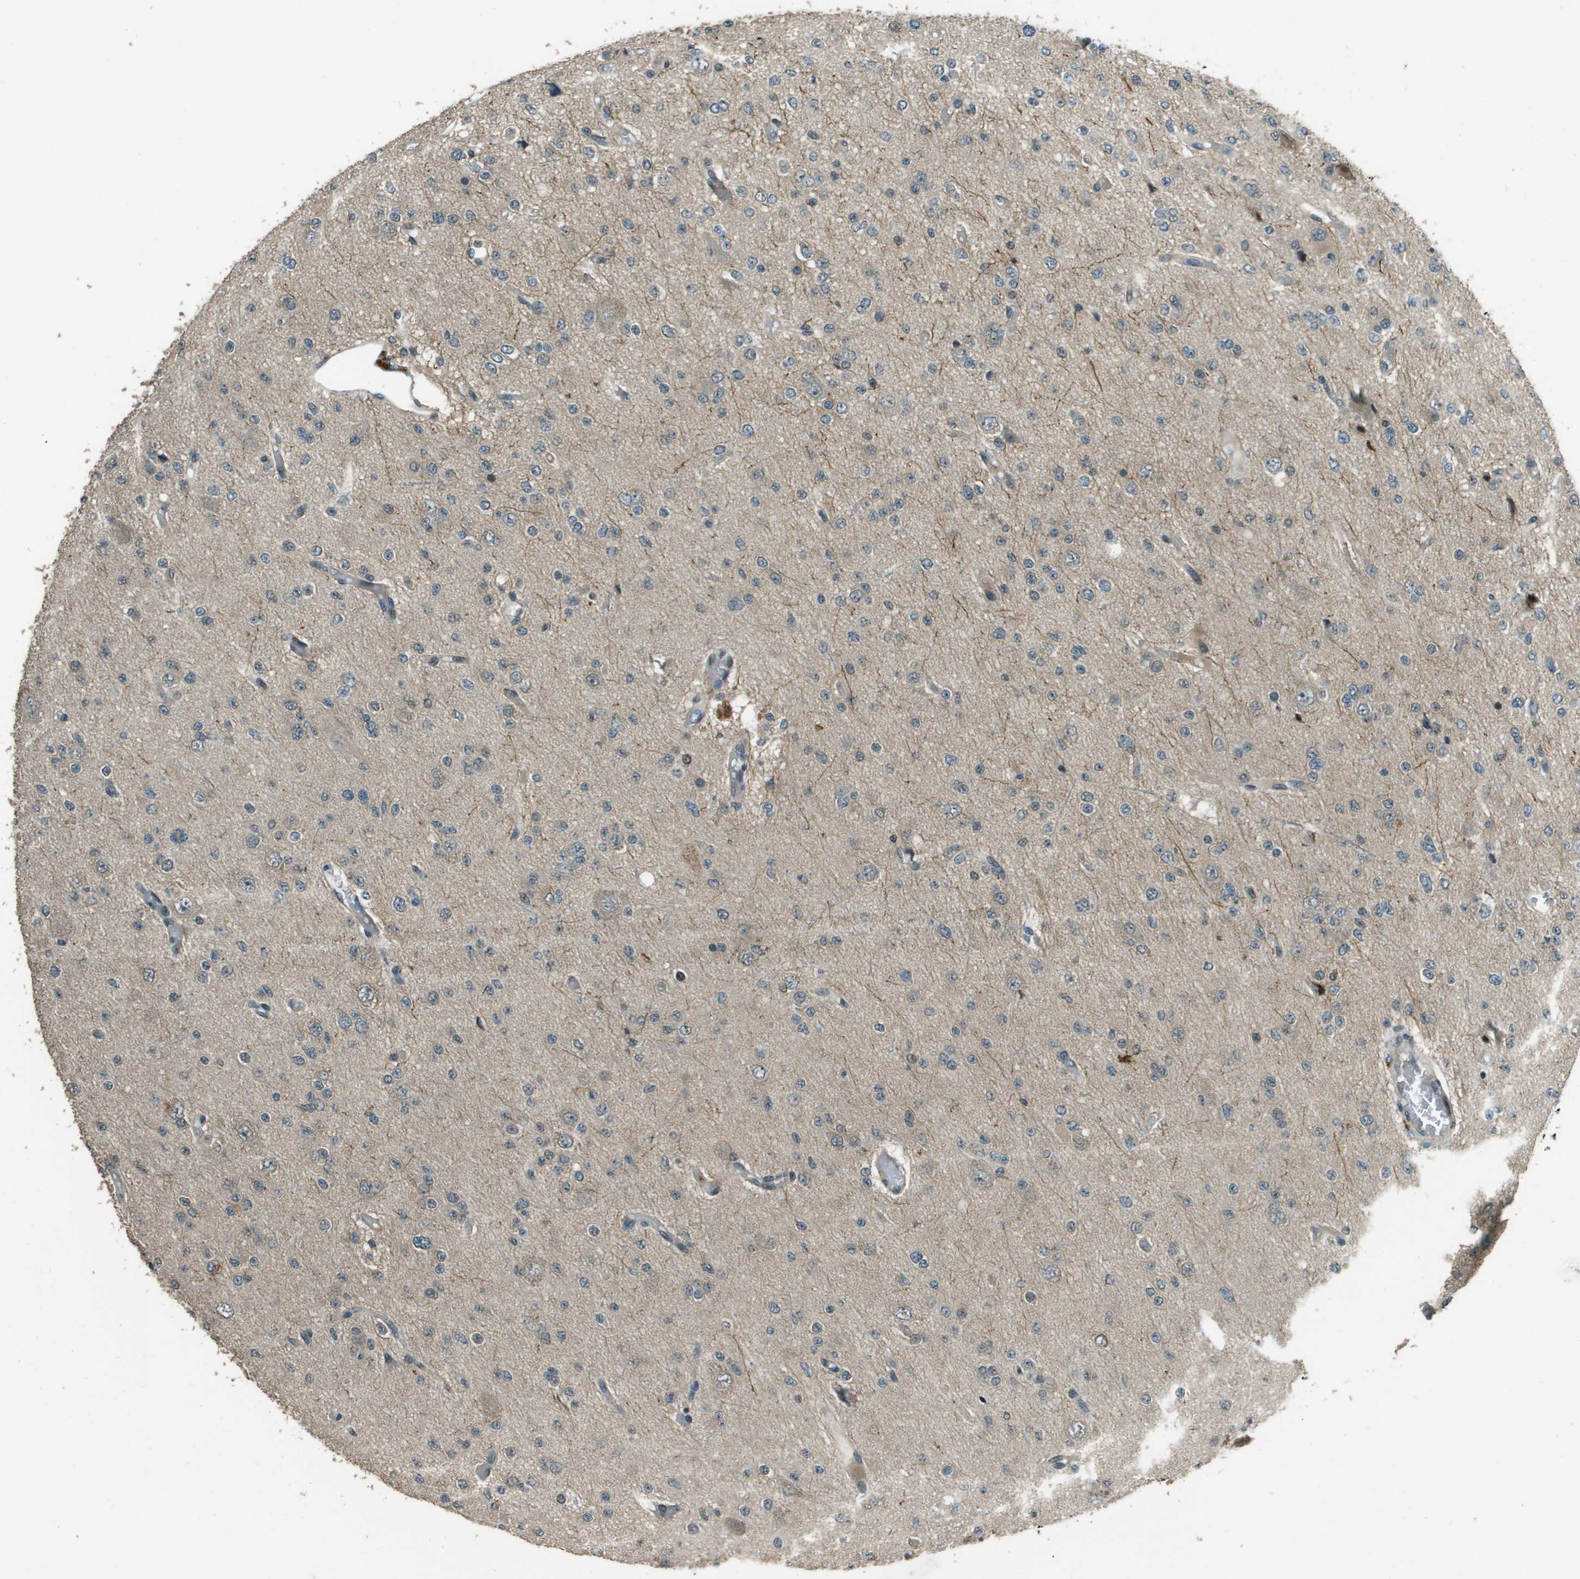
{"staining": {"intensity": "negative", "quantity": "none", "location": "none"}, "tissue": "glioma", "cell_type": "Tumor cells", "image_type": "cancer", "snomed": [{"axis": "morphology", "description": "Glioma, malignant, Low grade"}, {"axis": "topography", "description": "Brain"}], "caption": "Low-grade glioma (malignant) was stained to show a protein in brown. There is no significant expression in tumor cells.", "gene": "SDC3", "patient": {"sex": "male", "age": 38}}